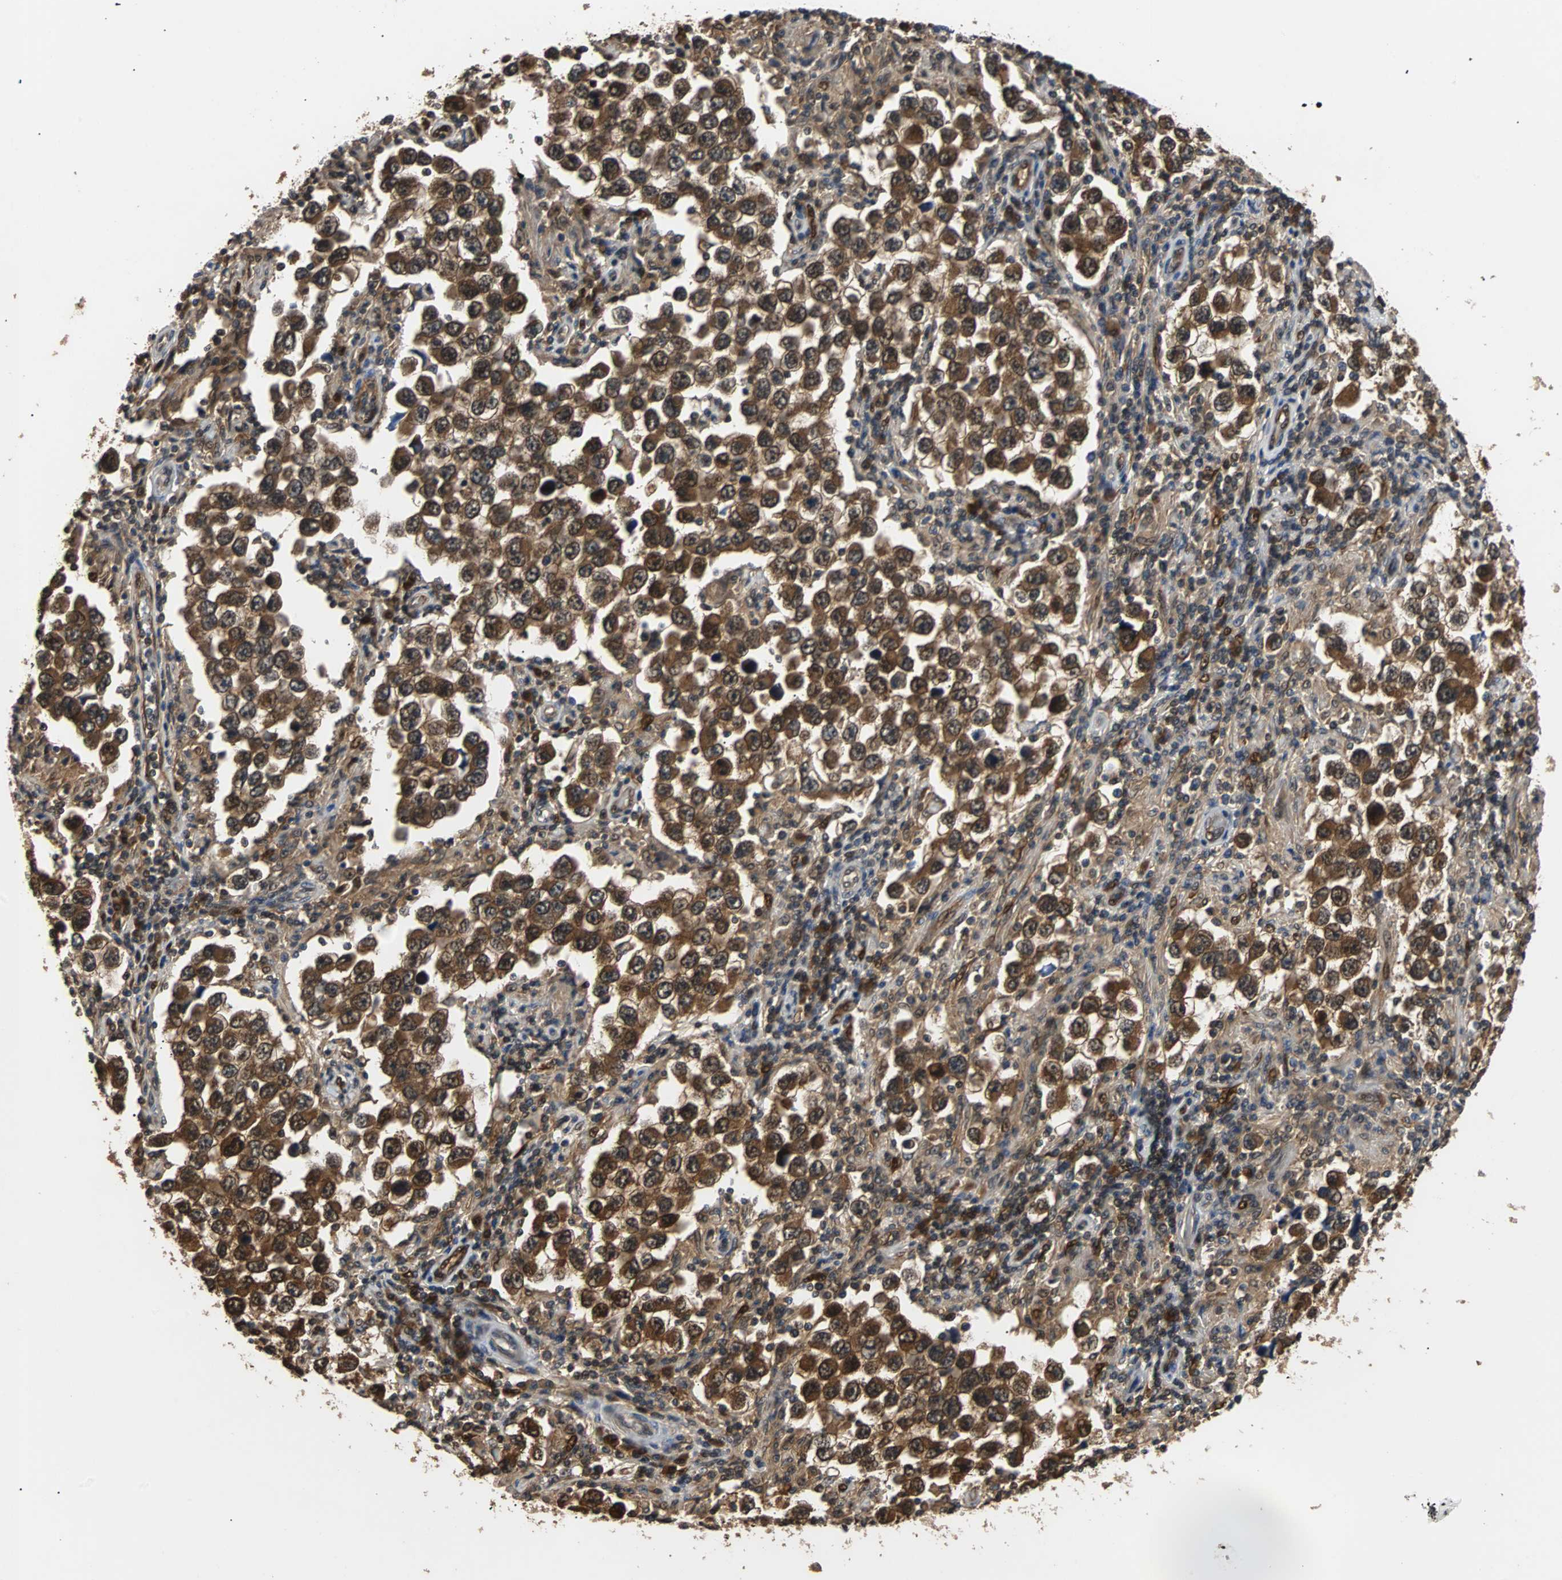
{"staining": {"intensity": "strong", "quantity": ">75%", "location": "cytoplasmic/membranous,nuclear"}, "tissue": "testis cancer", "cell_type": "Tumor cells", "image_type": "cancer", "snomed": [{"axis": "morphology", "description": "Carcinoma, Embryonal, NOS"}, {"axis": "topography", "description": "Testis"}], "caption": "DAB immunohistochemical staining of human testis cancer displays strong cytoplasmic/membranous and nuclear protein expression in about >75% of tumor cells.", "gene": "PRDX6", "patient": {"sex": "male", "age": 21}}